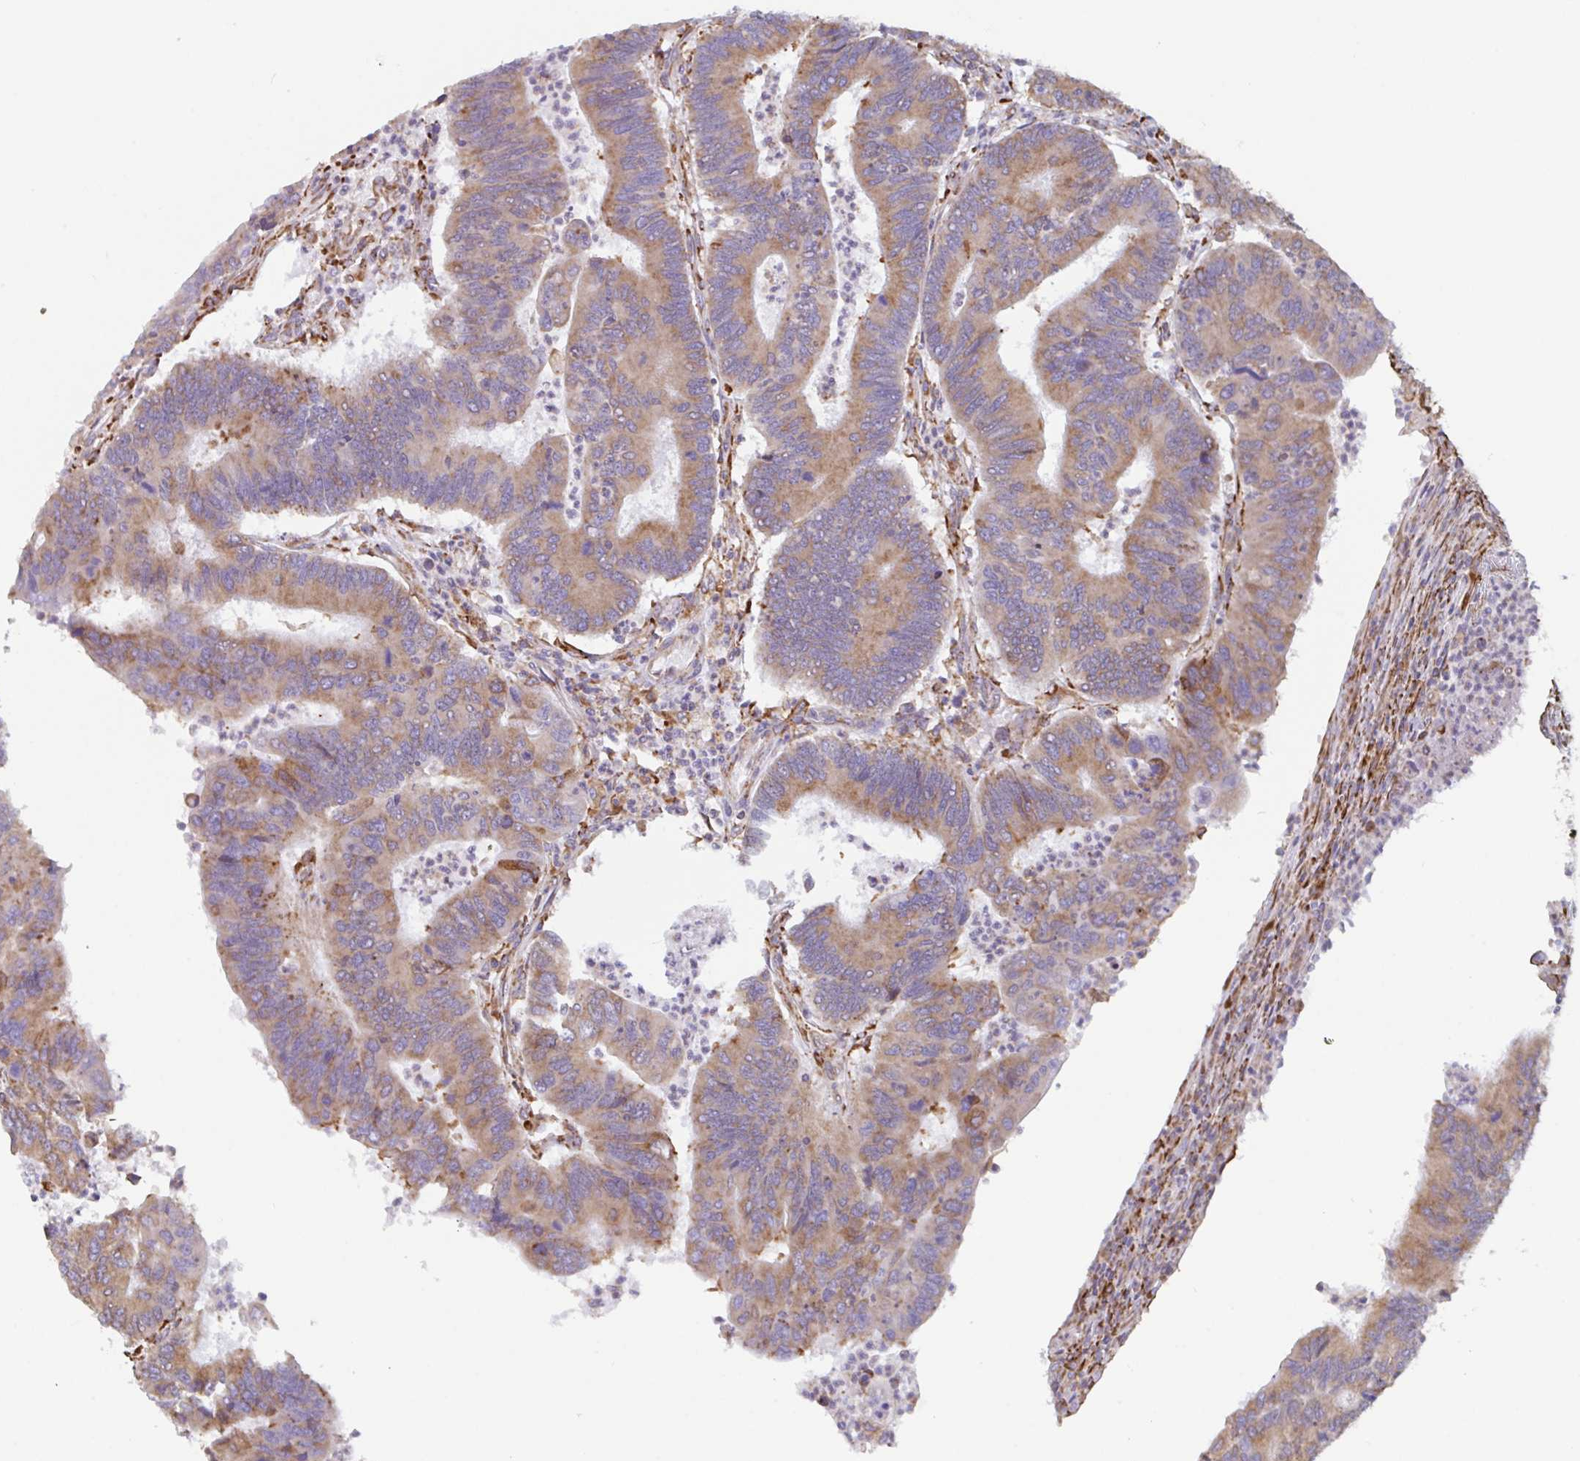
{"staining": {"intensity": "moderate", "quantity": ">75%", "location": "cytoplasmic/membranous"}, "tissue": "colorectal cancer", "cell_type": "Tumor cells", "image_type": "cancer", "snomed": [{"axis": "morphology", "description": "Adenocarcinoma, NOS"}, {"axis": "topography", "description": "Colon"}], "caption": "Colorectal adenocarcinoma stained with a brown dye demonstrates moderate cytoplasmic/membranous positive expression in about >75% of tumor cells.", "gene": "DOK4", "patient": {"sex": "female", "age": 67}}